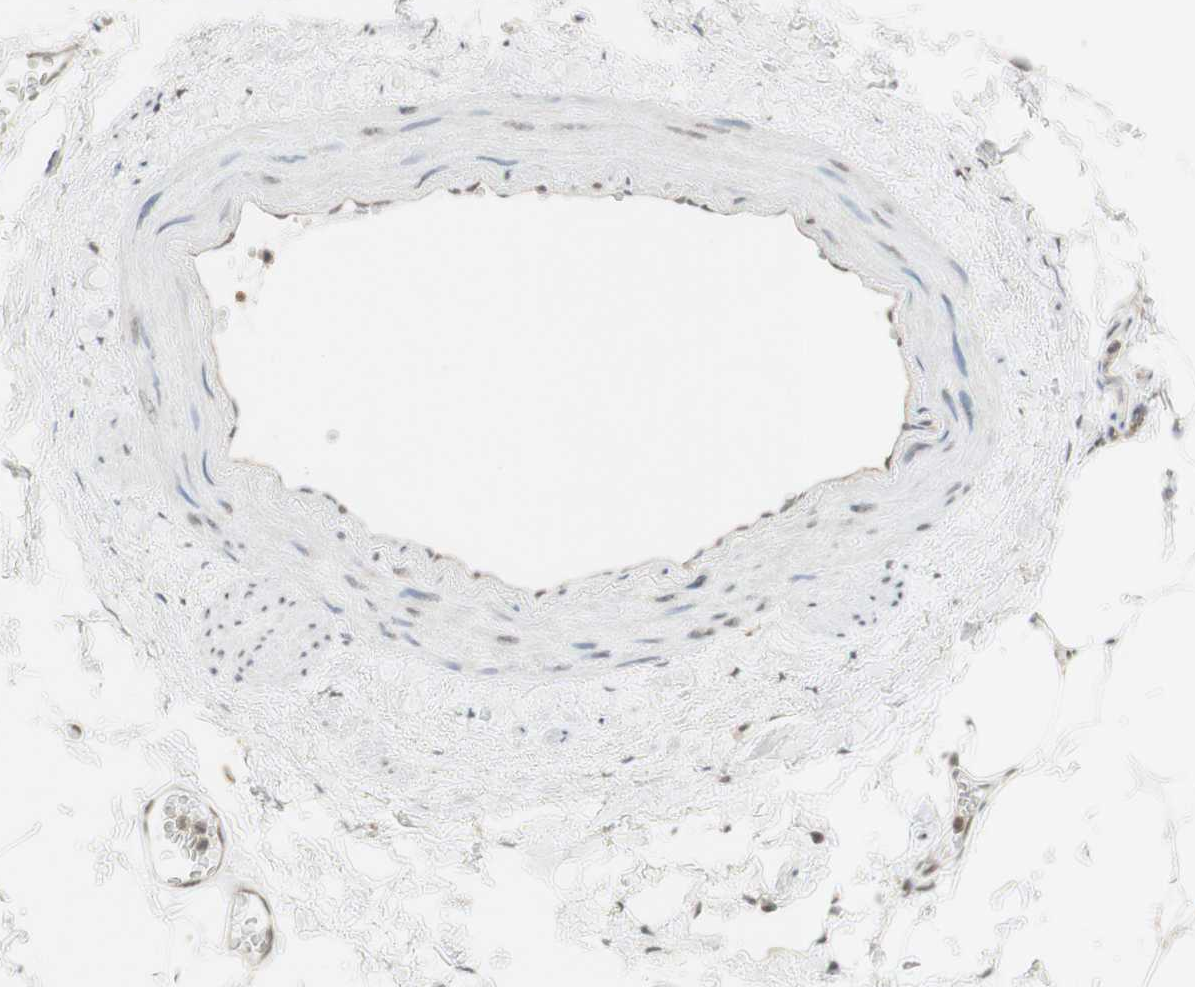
{"staining": {"intensity": "weak", "quantity": "25%-75%", "location": "nuclear"}, "tissue": "adipose tissue", "cell_type": "Adipocytes", "image_type": "normal", "snomed": [{"axis": "morphology", "description": "Normal tissue, NOS"}, {"axis": "topography", "description": "Adipose tissue"}, {"axis": "topography", "description": "Peripheral nerve tissue"}], "caption": "The micrograph reveals immunohistochemical staining of benign adipose tissue. There is weak nuclear expression is seen in about 25%-75% of adipocytes. The protein of interest is shown in brown color, while the nuclei are stained blue.", "gene": "SPINT2", "patient": {"sex": "male", "age": 52}}